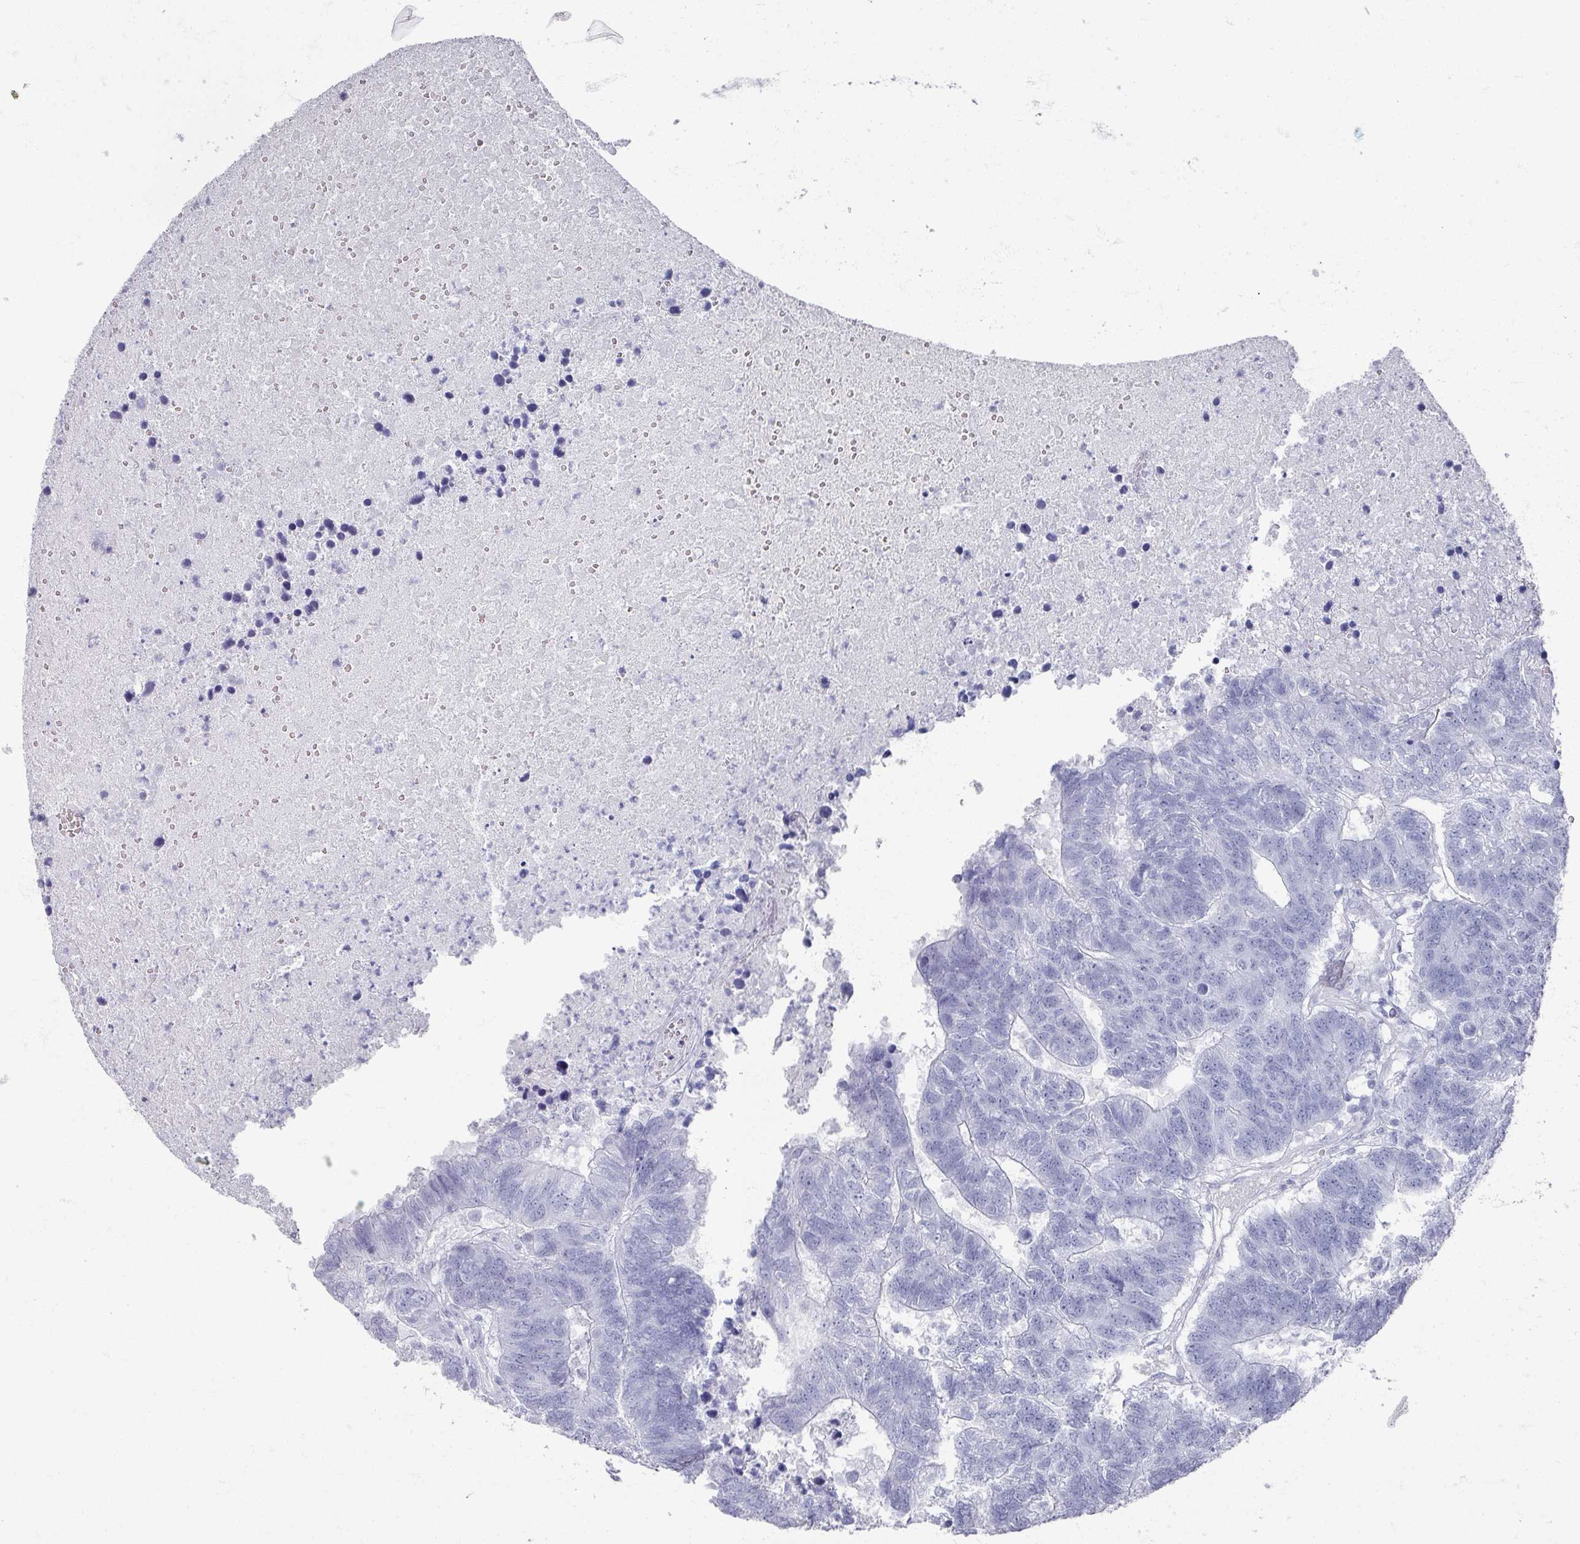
{"staining": {"intensity": "negative", "quantity": "none", "location": "none"}, "tissue": "colorectal cancer", "cell_type": "Tumor cells", "image_type": "cancer", "snomed": [{"axis": "morphology", "description": "Adenocarcinoma, NOS"}, {"axis": "topography", "description": "Colon"}], "caption": "Immunohistochemical staining of adenocarcinoma (colorectal) exhibits no significant positivity in tumor cells. (DAB (3,3'-diaminobenzidine) immunohistochemistry visualized using brightfield microscopy, high magnification).", "gene": "OMG", "patient": {"sex": "female", "age": 48}}